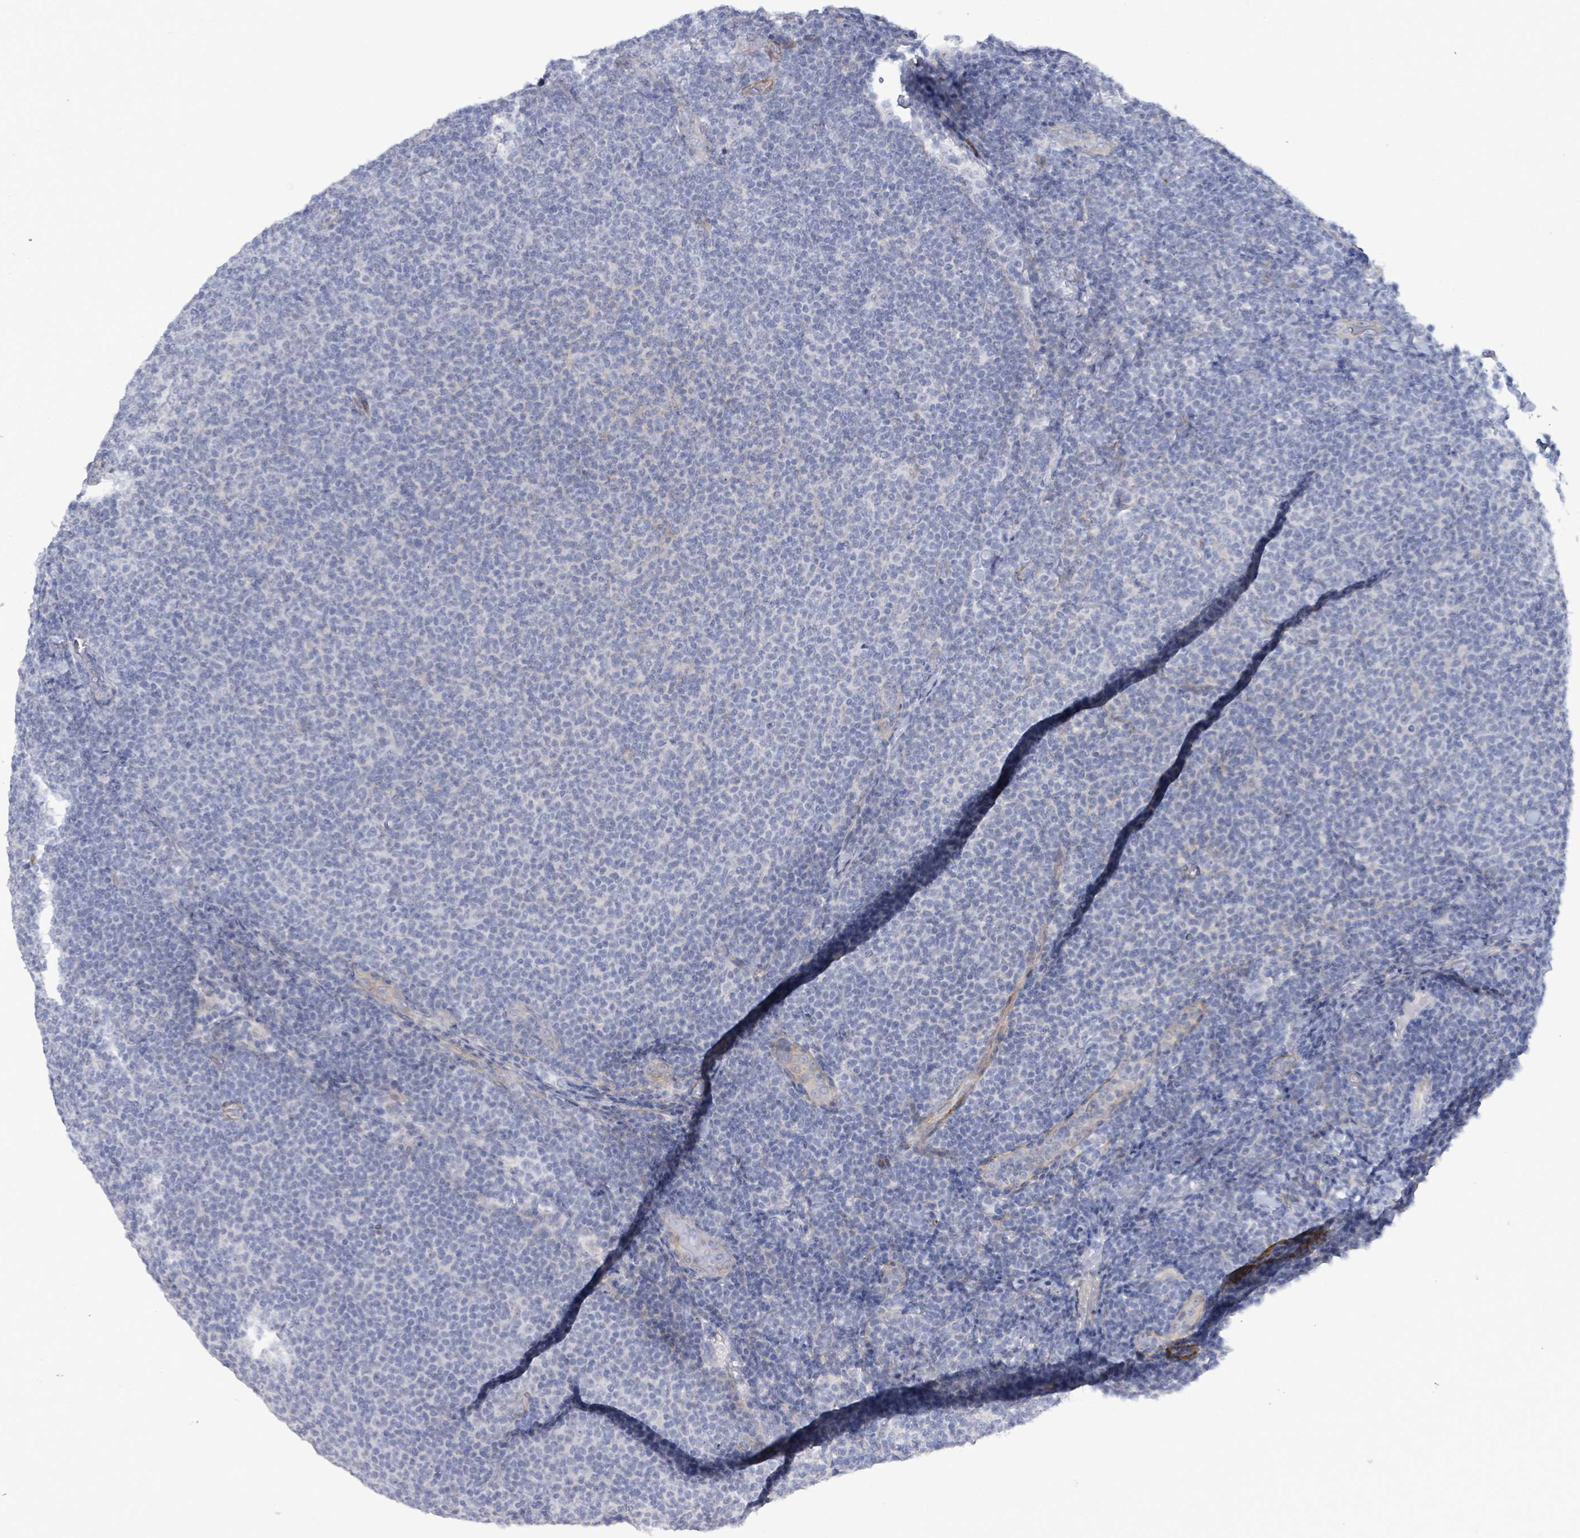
{"staining": {"intensity": "negative", "quantity": "none", "location": "none"}, "tissue": "lymphoma", "cell_type": "Tumor cells", "image_type": "cancer", "snomed": [{"axis": "morphology", "description": "Malignant lymphoma, non-Hodgkin's type, Low grade"}, {"axis": "topography", "description": "Lymph node"}], "caption": "There is no significant positivity in tumor cells of lymphoma.", "gene": "DMRTC1B", "patient": {"sex": "male", "age": 66}}